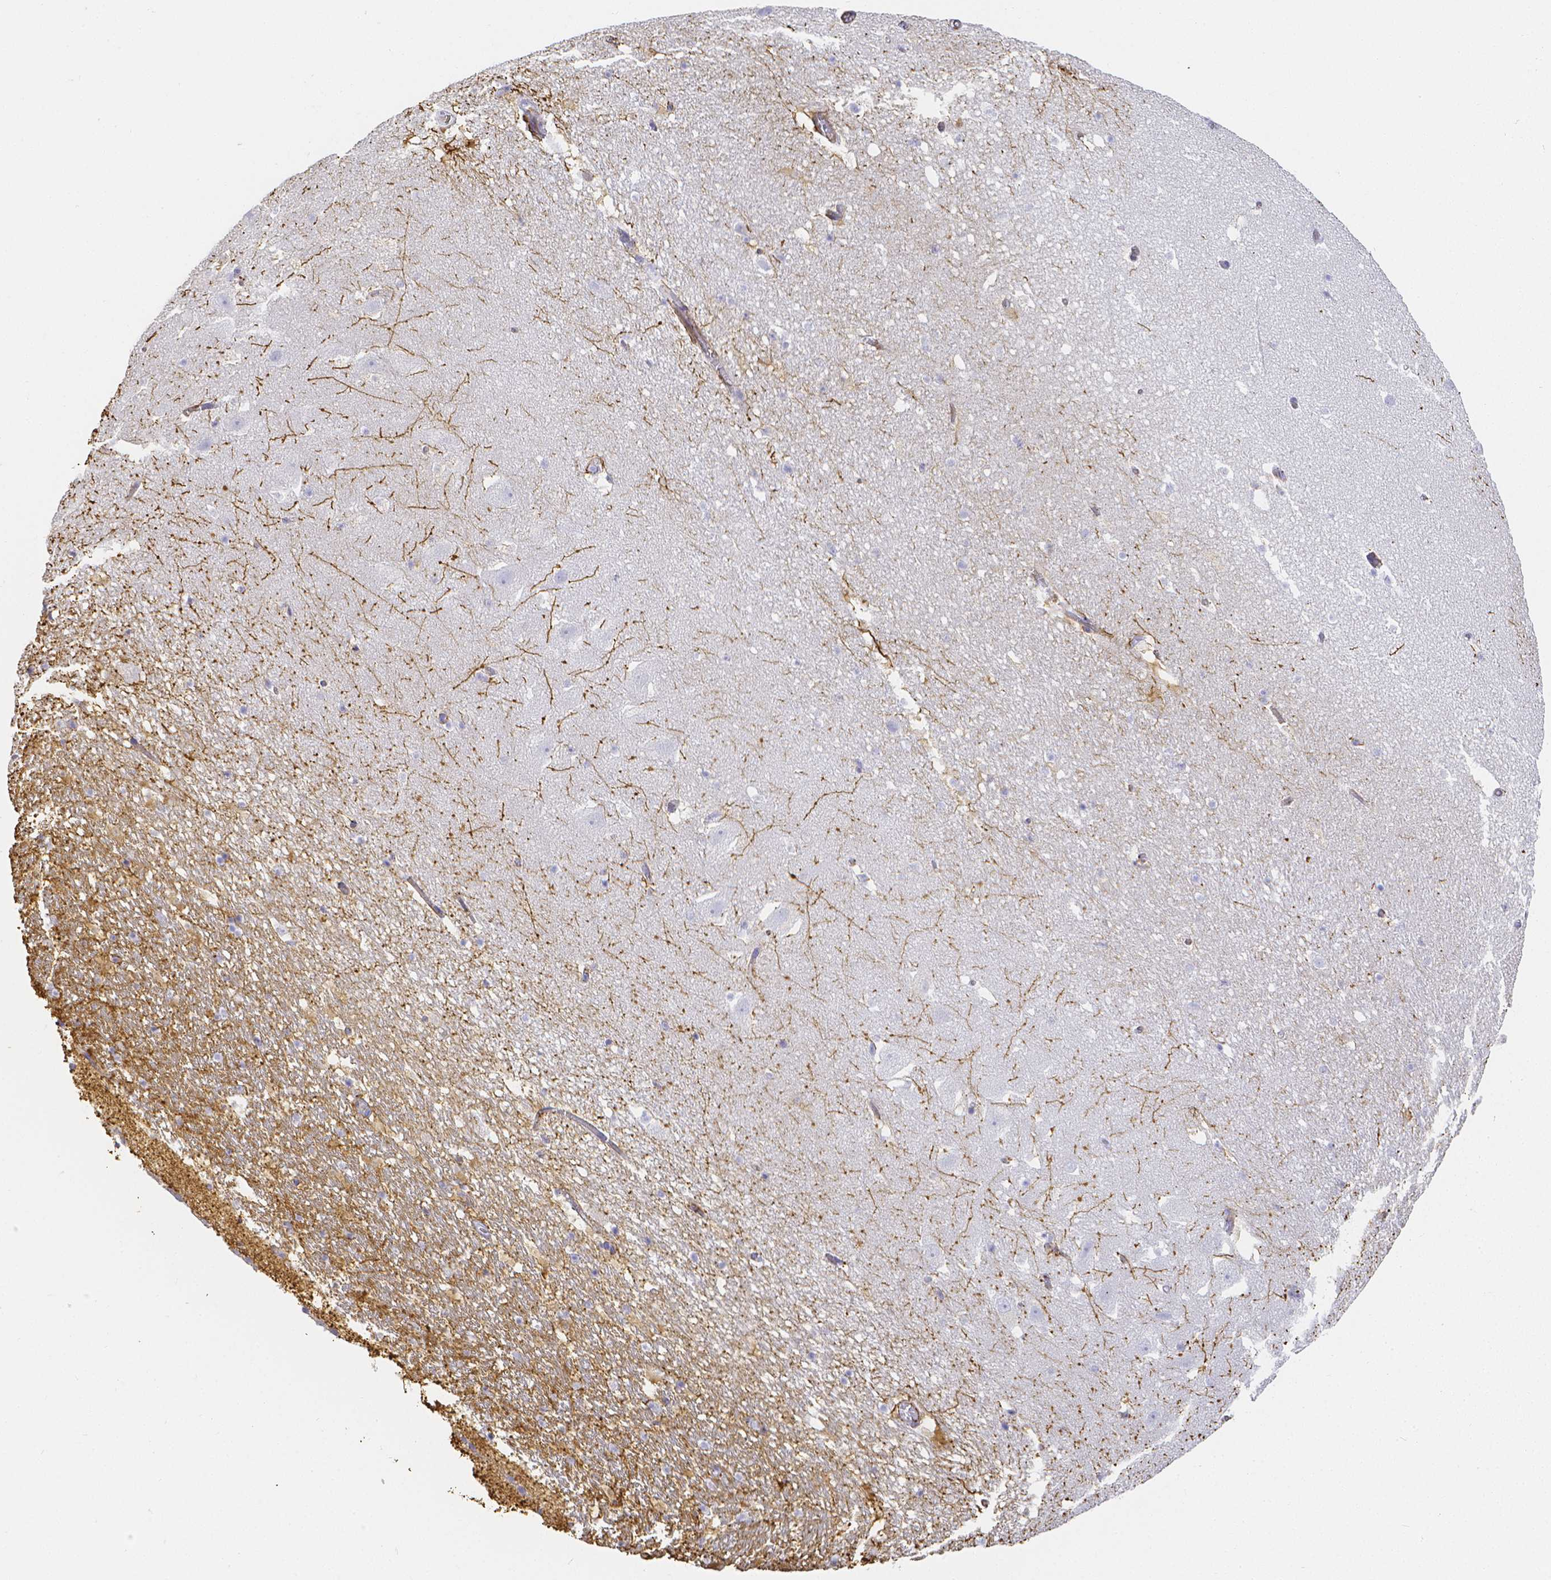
{"staining": {"intensity": "strong", "quantity": "<25%", "location": "cytoplasmic/membranous"}, "tissue": "hippocampus", "cell_type": "Glial cells", "image_type": "normal", "snomed": [{"axis": "morphology", "description": "Normal tissue, NOS"}, {"axis": "topography", "description": "Hippocampus"}], "caption": "Immunohistochemistry (IHC) (DAB) staining of unremarkable hippocampus reveals strong cytoplasmic/membranous protein expression in approximately <25% of glial cells. Nuclei are stained in blue.", "gene": "SMURF1", "patient": {"sex": "female", "age": 42}}